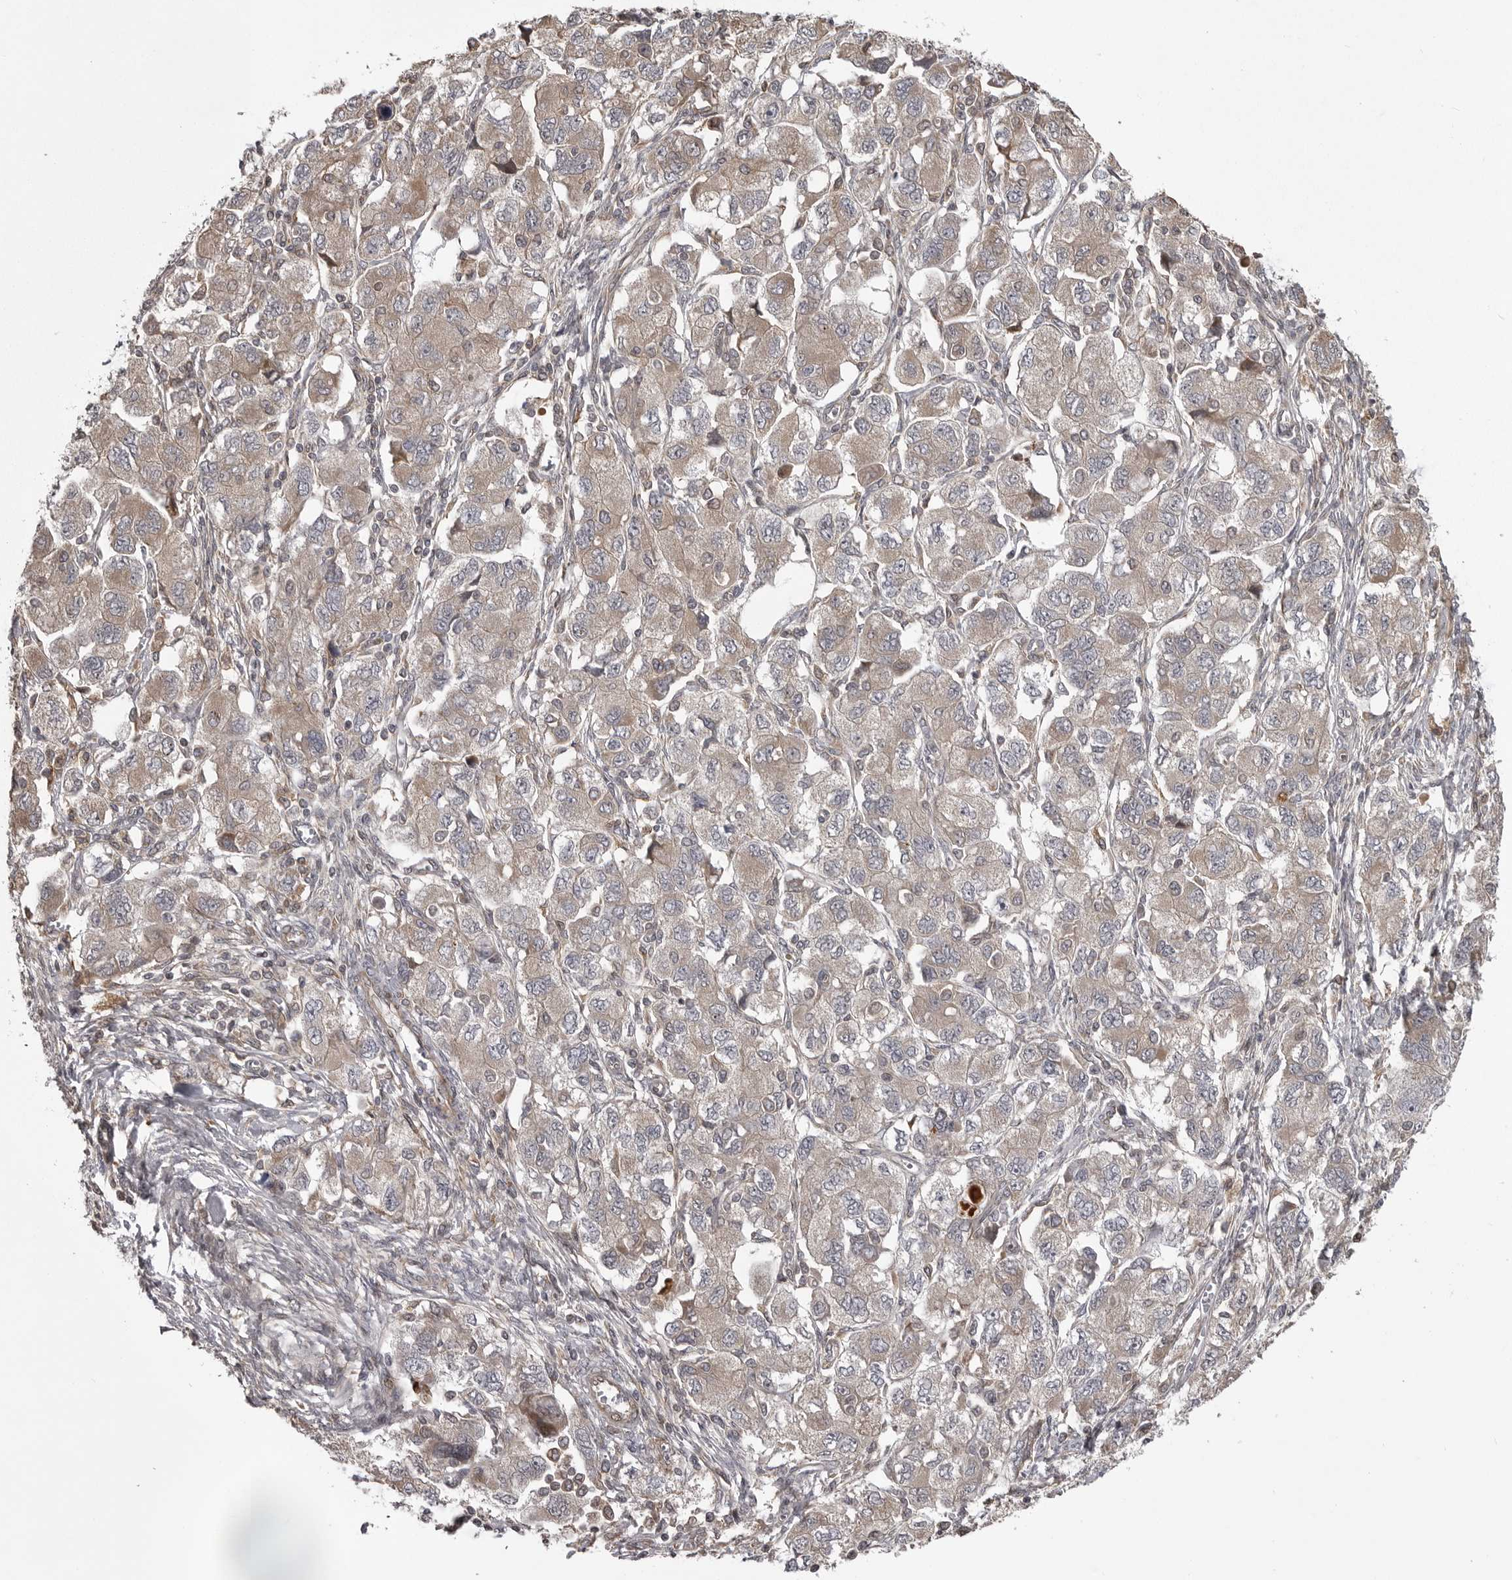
{"staining": {"intensity": "weak", "quantity": "25%-75%", "location": "cytoplasmic/membranous"}, "tissue": "ovarian cancer", "cell_type": "Tumor cells", "image_type": "cancer", "snomed": [{"axis": "morphology", "description": "Carcinoma, NOS"}, {"axis": "morphology", "description": "Cystadenocarcinoma, serous, NOS"}, {"axis": "topography", "description": "Ovary"}], "caption": "Immunohistochemistry histopathology image of neoplastic tissue: serous cystadenocarcinoma (ovarian) stained using IHC reveals low levels of weak protein expression localized specifically in the cytoplasmic/membranous of tumor cells, appearing as a cytoplasmic/membranous brown color.", "gene": "ZNRF1", "patient": {"sex": "female", "age": 69}}